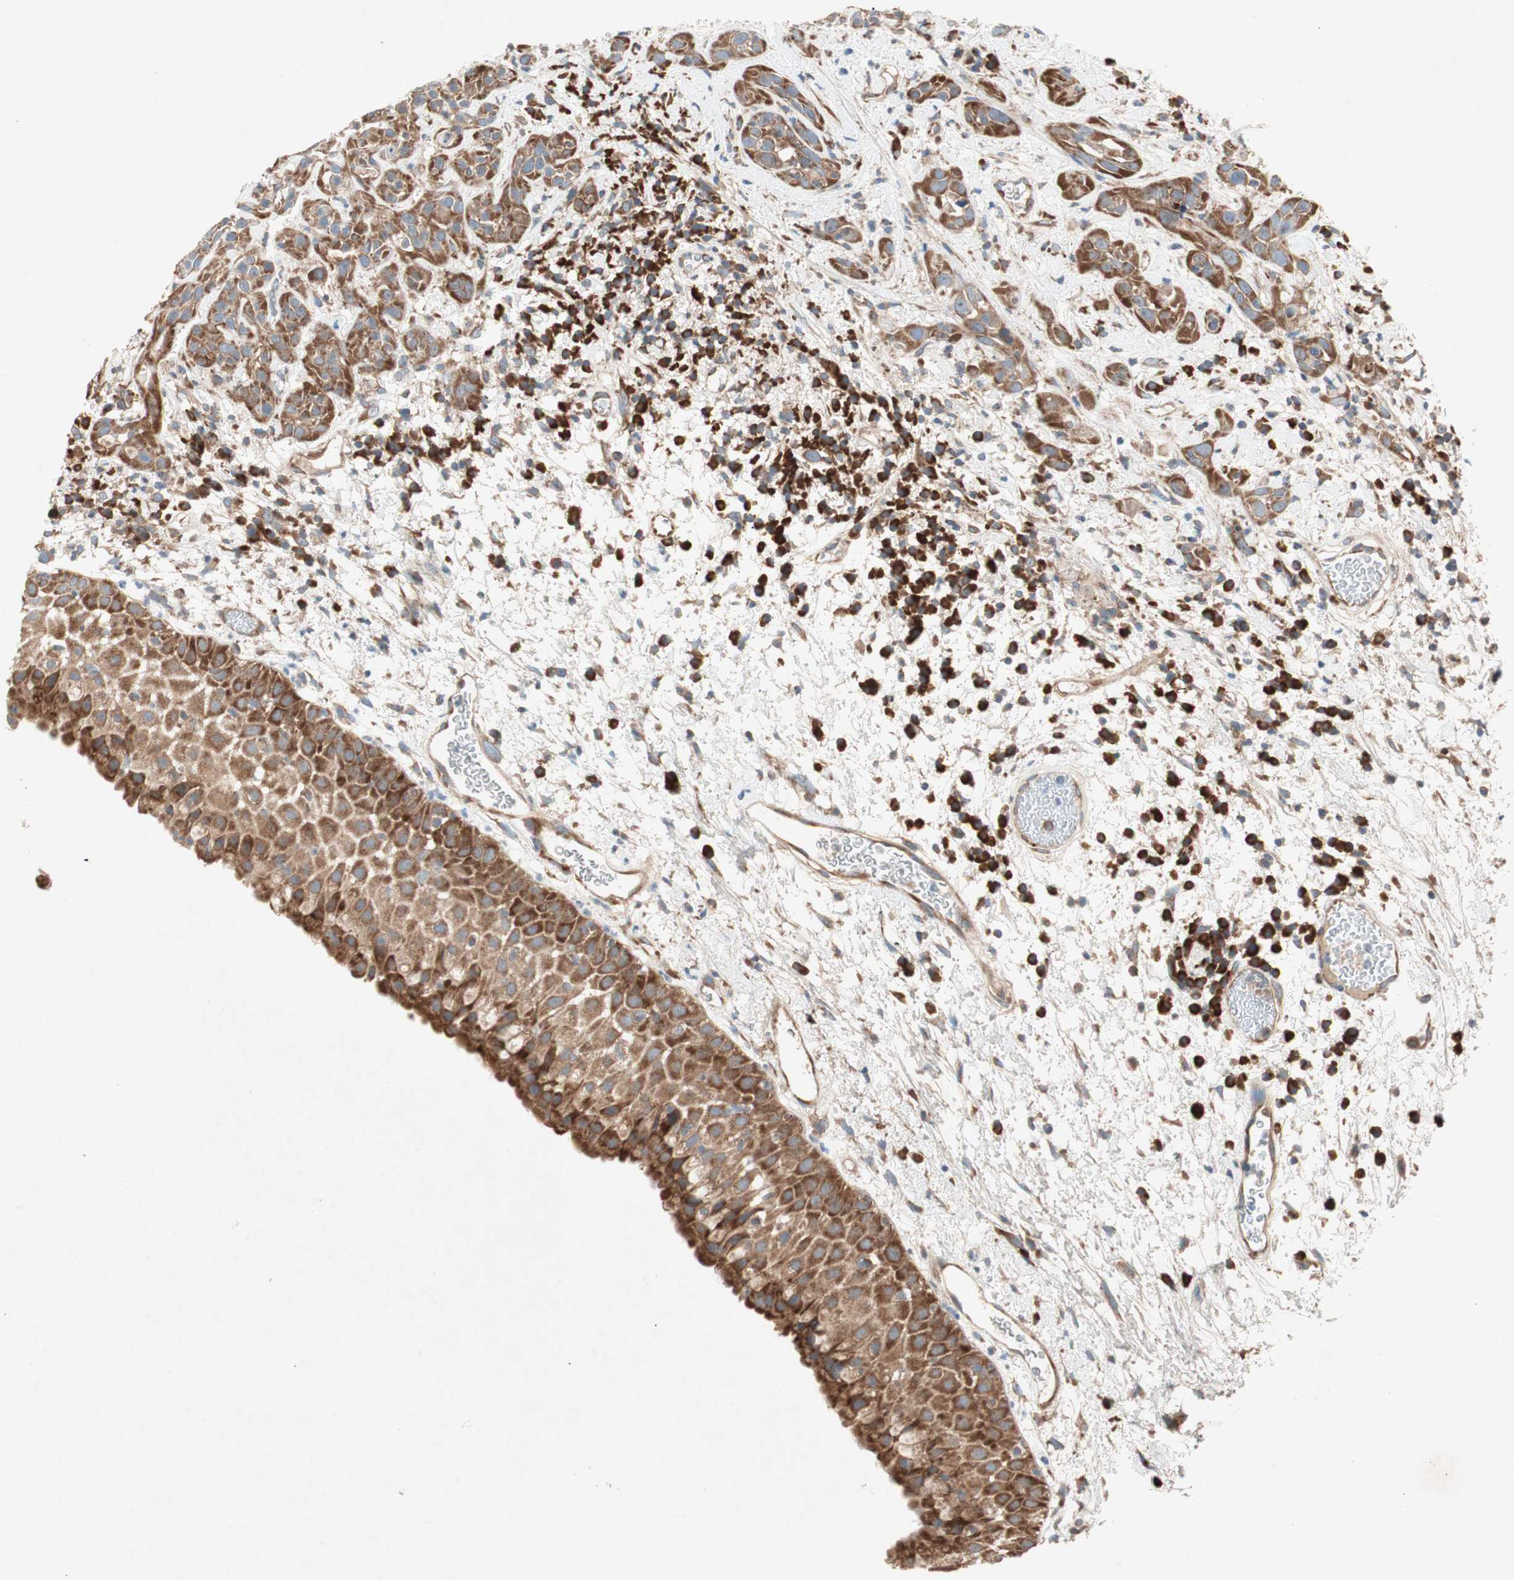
{"staining": {"intensity": "moderate", "quantity": ">75%", "location": "cytoplasmic/membranous"}, "tissue": "head and neck cancer", "cell_type": "Tumor cells", "image_type": "cancer", "snomed": [{"axis": "morphology", "description": "Squamous cell carcinoma, NOS"}, {"axis": "topography", "description": "Head-Neck"}], "caption": "Immunohistochemistry (IHC) histopathology image of human squamous cell carcinoma (head and neck) stained for a protein (brown), which shows medium levels of moderate cytoplasmic/membranous expression in approximately >75% of tumor cells.", "gene": "RPL23", "patient": {"sex": "male", "age": 62}}